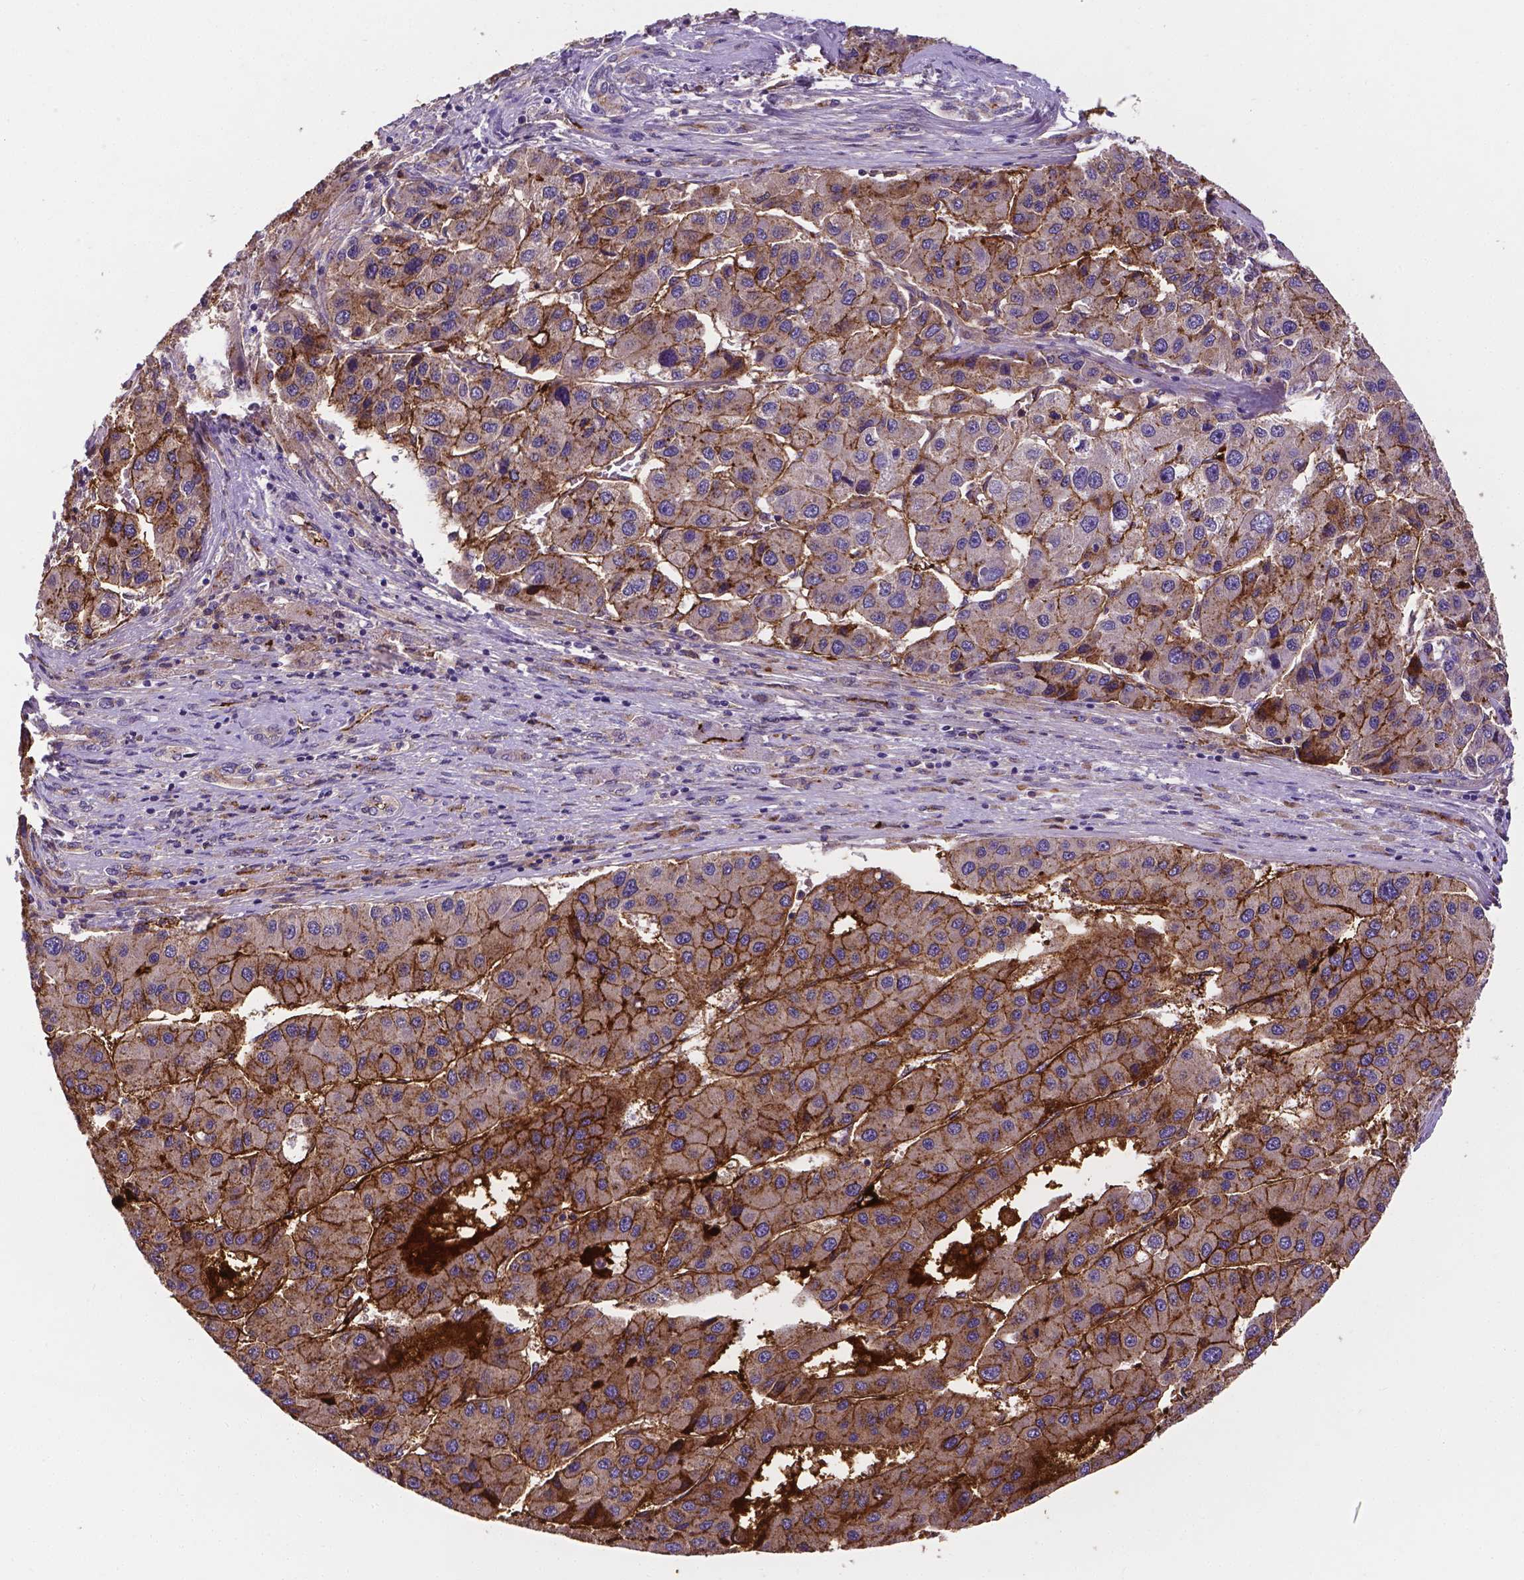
{"staining": {"intensity": "moderate", "quantity": "25%-75%", "location": "cytoplasmic/membranous"}, "tissue": "liver cancer", "cell_type": "Tumor cells", "image_type": "cancer", "snomed": [{"axis": "morphology", "description": "Carcinoma, Hepatocellular, NOS"}, {"axis": "topography", "description": "Liver"}], "caption": "Immunohistochemical staining of liver cancer exhibits moderate cytoplasmic/membranous protein positivity in about 25%-75% of tumor cells.", "gene": "APOE", "patient": {"sex": "male", "age": 73}}